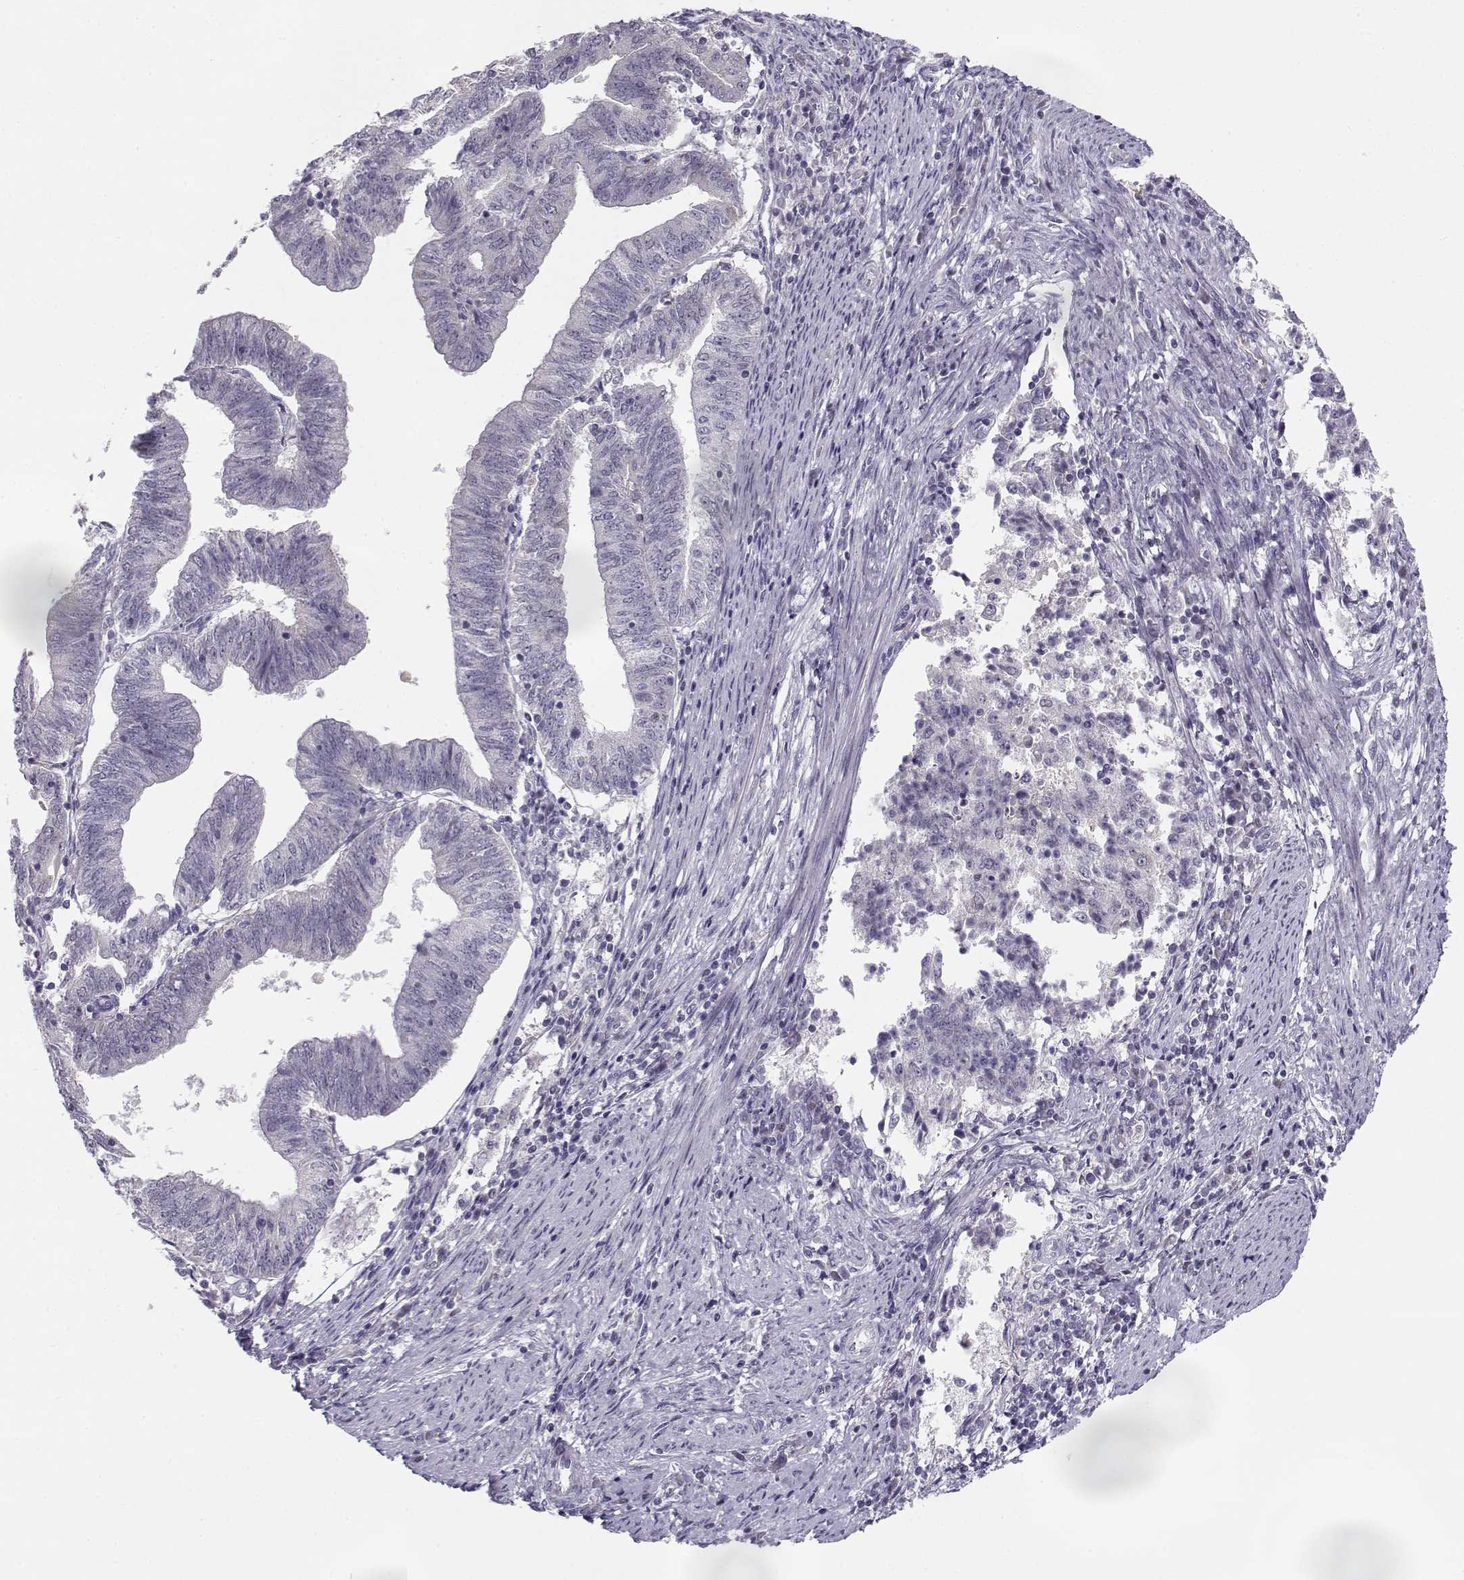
{"staining": {"intensity": "negative", "quantity": "none", "location": "none"}, "tissue": "endometrial cancer", "cell_type": "Tumor cells", "image_type": "cancer", "snomed": [{"axis": "morphology", "description": "Adenocarcinoma, NOS"}, {"axis": "topography", "description": "Endometrium"}], "caption": "Immunohistochemical staining of human endometrial cancer (adenocarcinoma) exhibits no significant positivity in tumor cells.", "gene": "DDX25", "patient": {"sex": "female", "age": 82}}